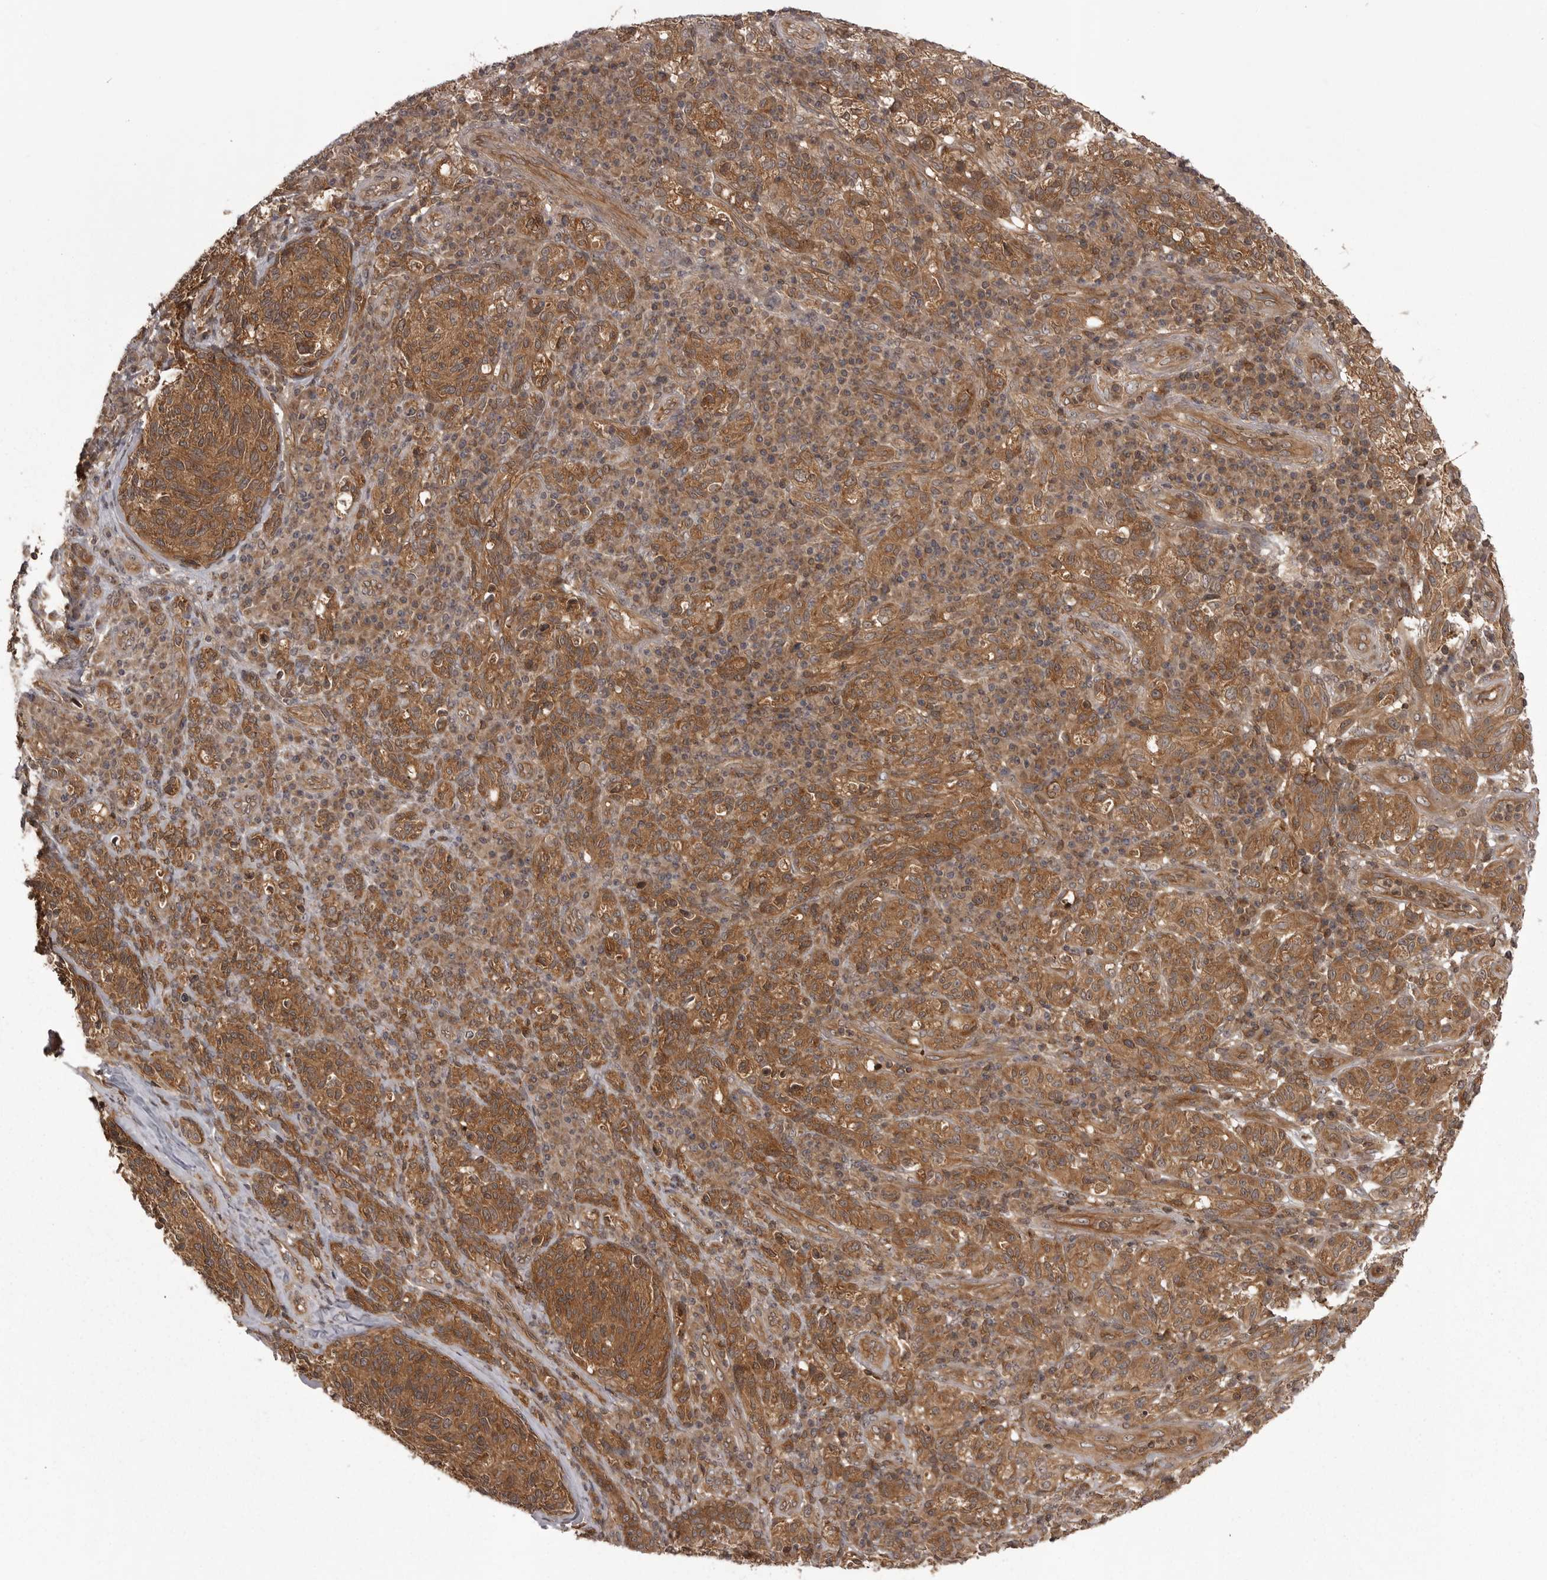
{"staining": {"intensity": "moderate", "quantity": ">75%", "location": "cytoplasmic/membranous"}, "tissue": "melanoma", "cell_type": "Tumor cells", "image_type": "cancer", "snomed": [{"axis": "morphology", "description": "Malignant melanoma, NOS"}, {"axis": "topography", "description": "Skin"}], "caption": "Protein staining reveals moderate cytoplasmic/membranous staining in approximately >75% of tumor cells in melanoma. The staining was performed using DAB (3,3'-diaminobenzidine), with brown indicating positive protein expression. Nuclei are stained blue with hematoxylin.", "gene": "STK24", "patient": {"sex": "female", "age": 73}}